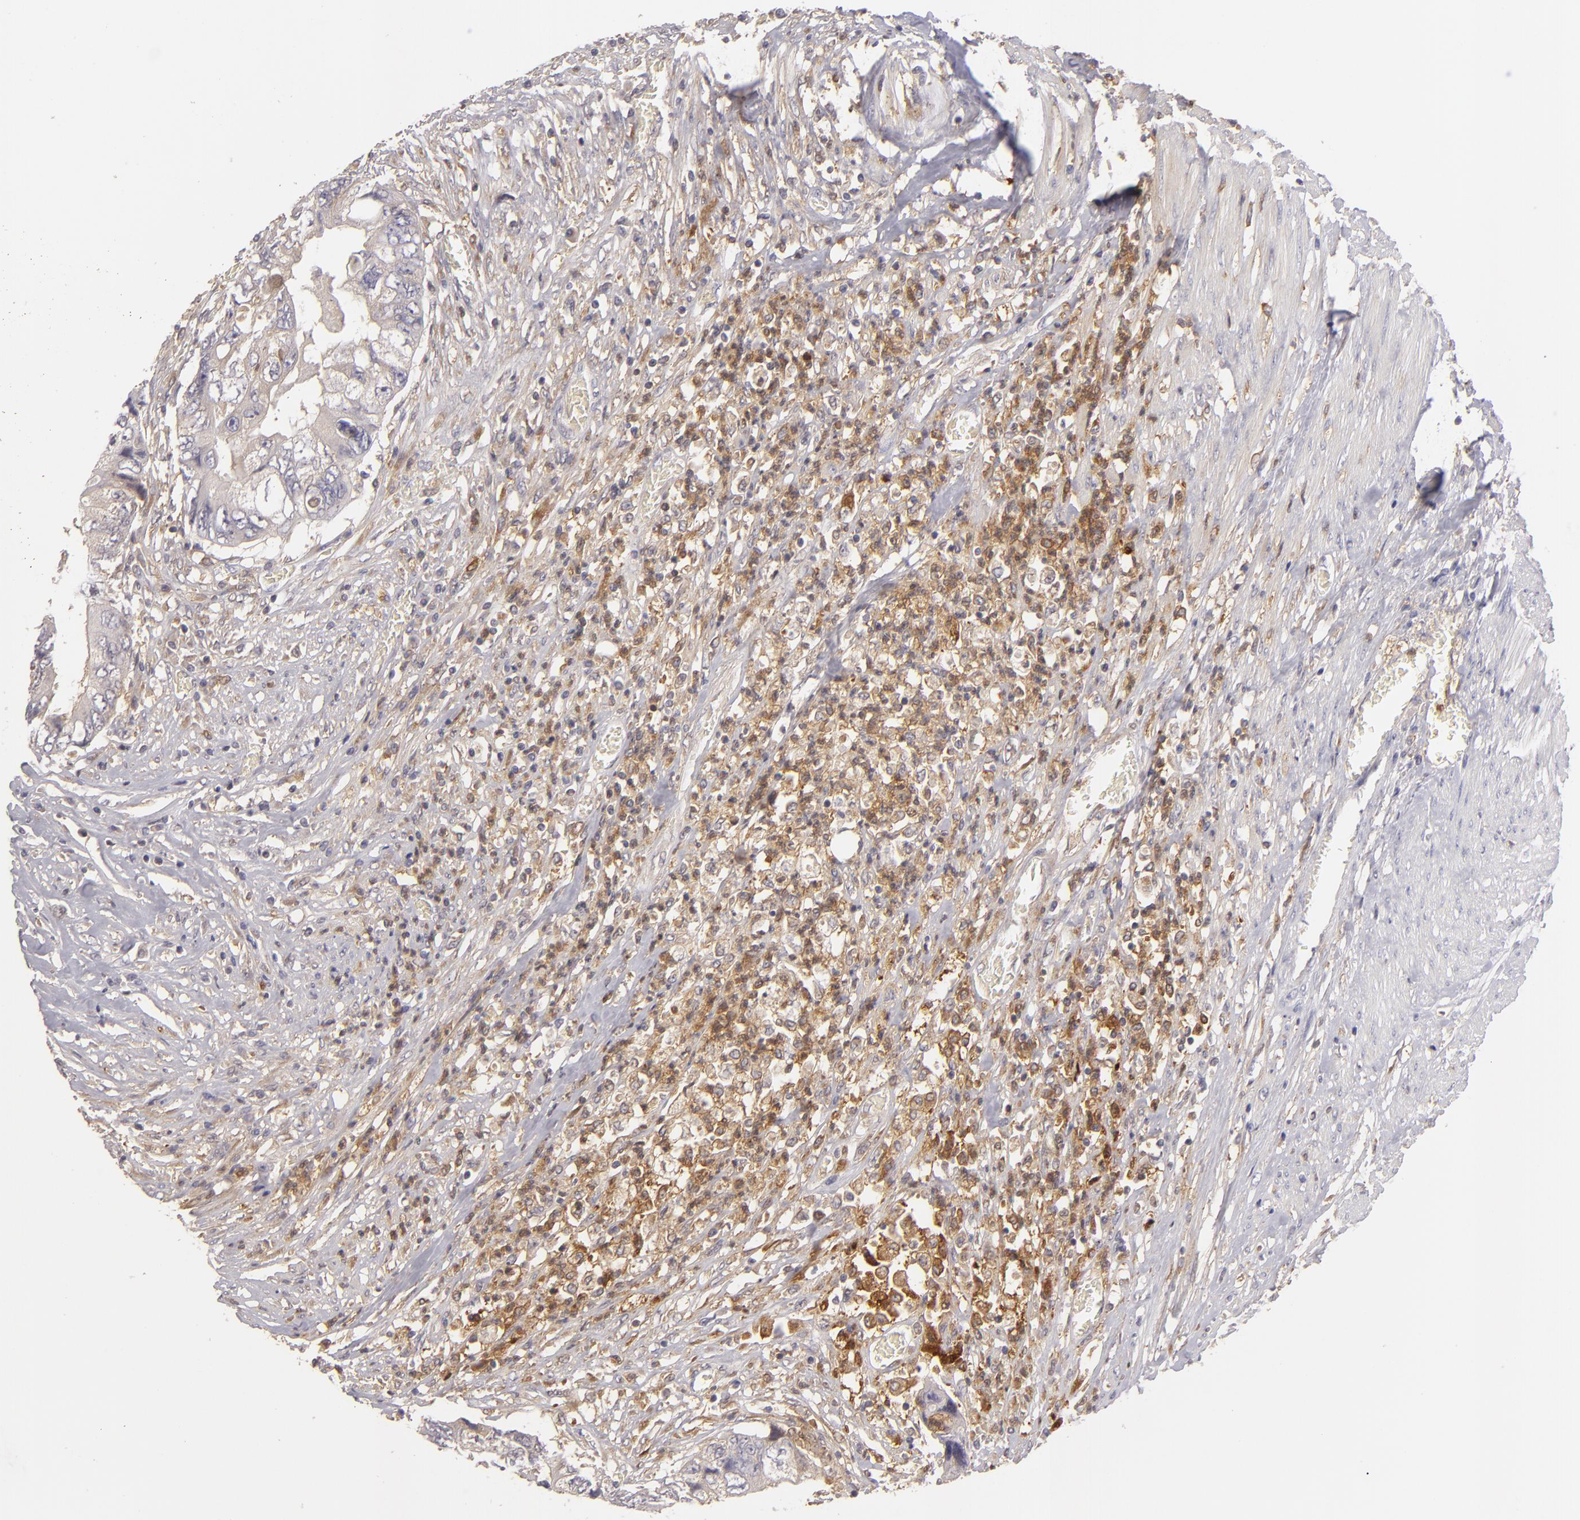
{"staining": {"intensity": "moderate", "quantity": ">75%", "location": "none"}, "tissue": "colorectal cancer", "cell_type": "Tumor cells", "image_type": "cancer", "snomed": [{"axis": "morphology", "description": "Adenocarcinoma, NOS"}, {"axis": "topography", "description": "Rectum"}], "caption": "Immunohistochemical staining of human colorectal cancer shows medium levels of moderate None expression in about >75% of tumor cells.", "gene": "MMP10", "patient": {"sex": "female", "age": 82}}